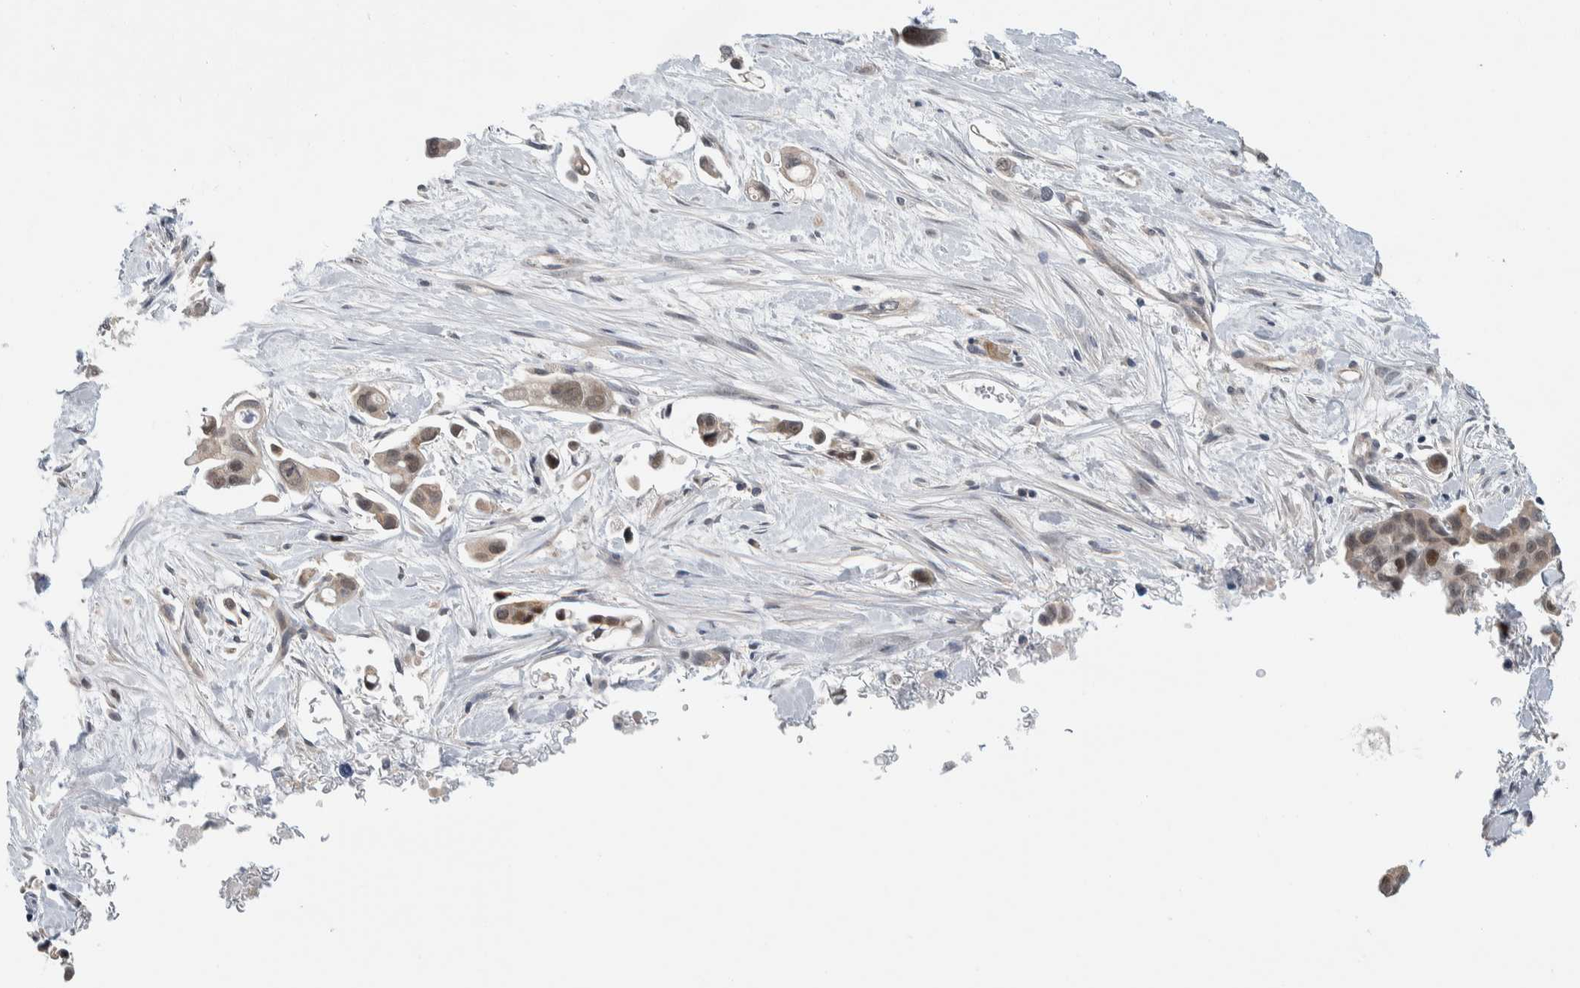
{"staining": {"intensity": "moderate", "quantity": "<25%", "location": "cytoplasmic/membranous,nuclear"}, "tissue": "pancreatic cancer", "cell_type": "Tumor cells", "image_type": "cancer", "snomed": [{"axis": "morphology", "description": "Adenocarcinoma, NOS"}, {"axis": "topography", "description": "Pancreas"}], "caption": "Protein positivity by immunohistochemistry (IHC) exhibits moderate cytoplasmic/membranous and nuclear positivity in approximately <25% of tumor cells in pancreatic adenocarcinoma. (DAB IHC with brightfield microscopy, high magnification).", "gene": "SHPK", "patient": {"sex": "male", "age": 53}}